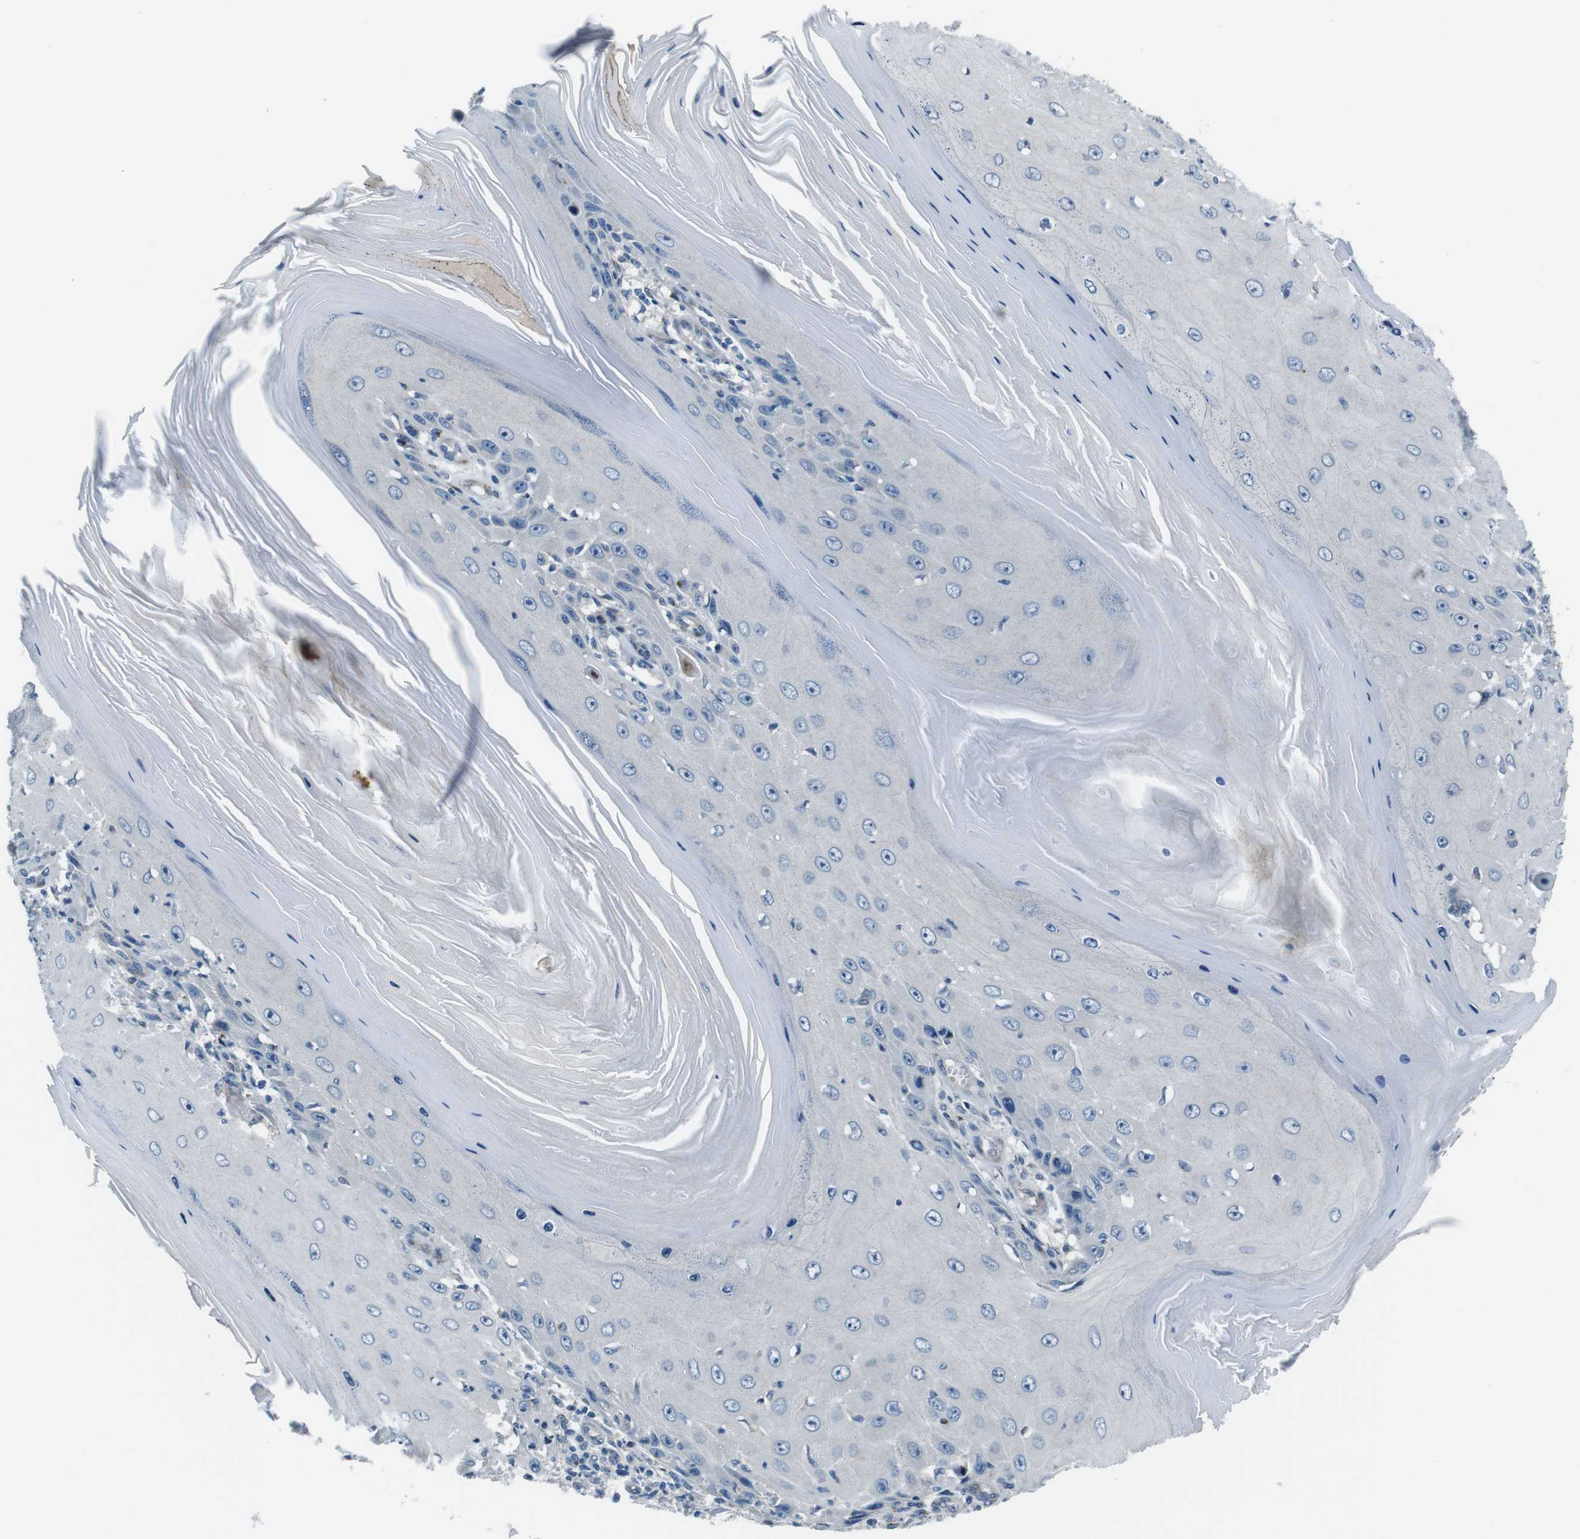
{"staining": {"intensity": "negative", "quantity": "none", "location": "none"}, "tissue": "skin cancer", "cell_type": "Tumor cells", "image_type": "cancer", "snomed": [{"axis": "morphology", "description": "Squamous cell carcinoma, NOS"}, {"axis": "topography", "description": "Skin"}], "caption": "The micrograph displays no significant staining in tumor cells of skin squamous cell carcinoma.", "gene": "NUCB2", "patient": {"sex": "female", "age": 73}}